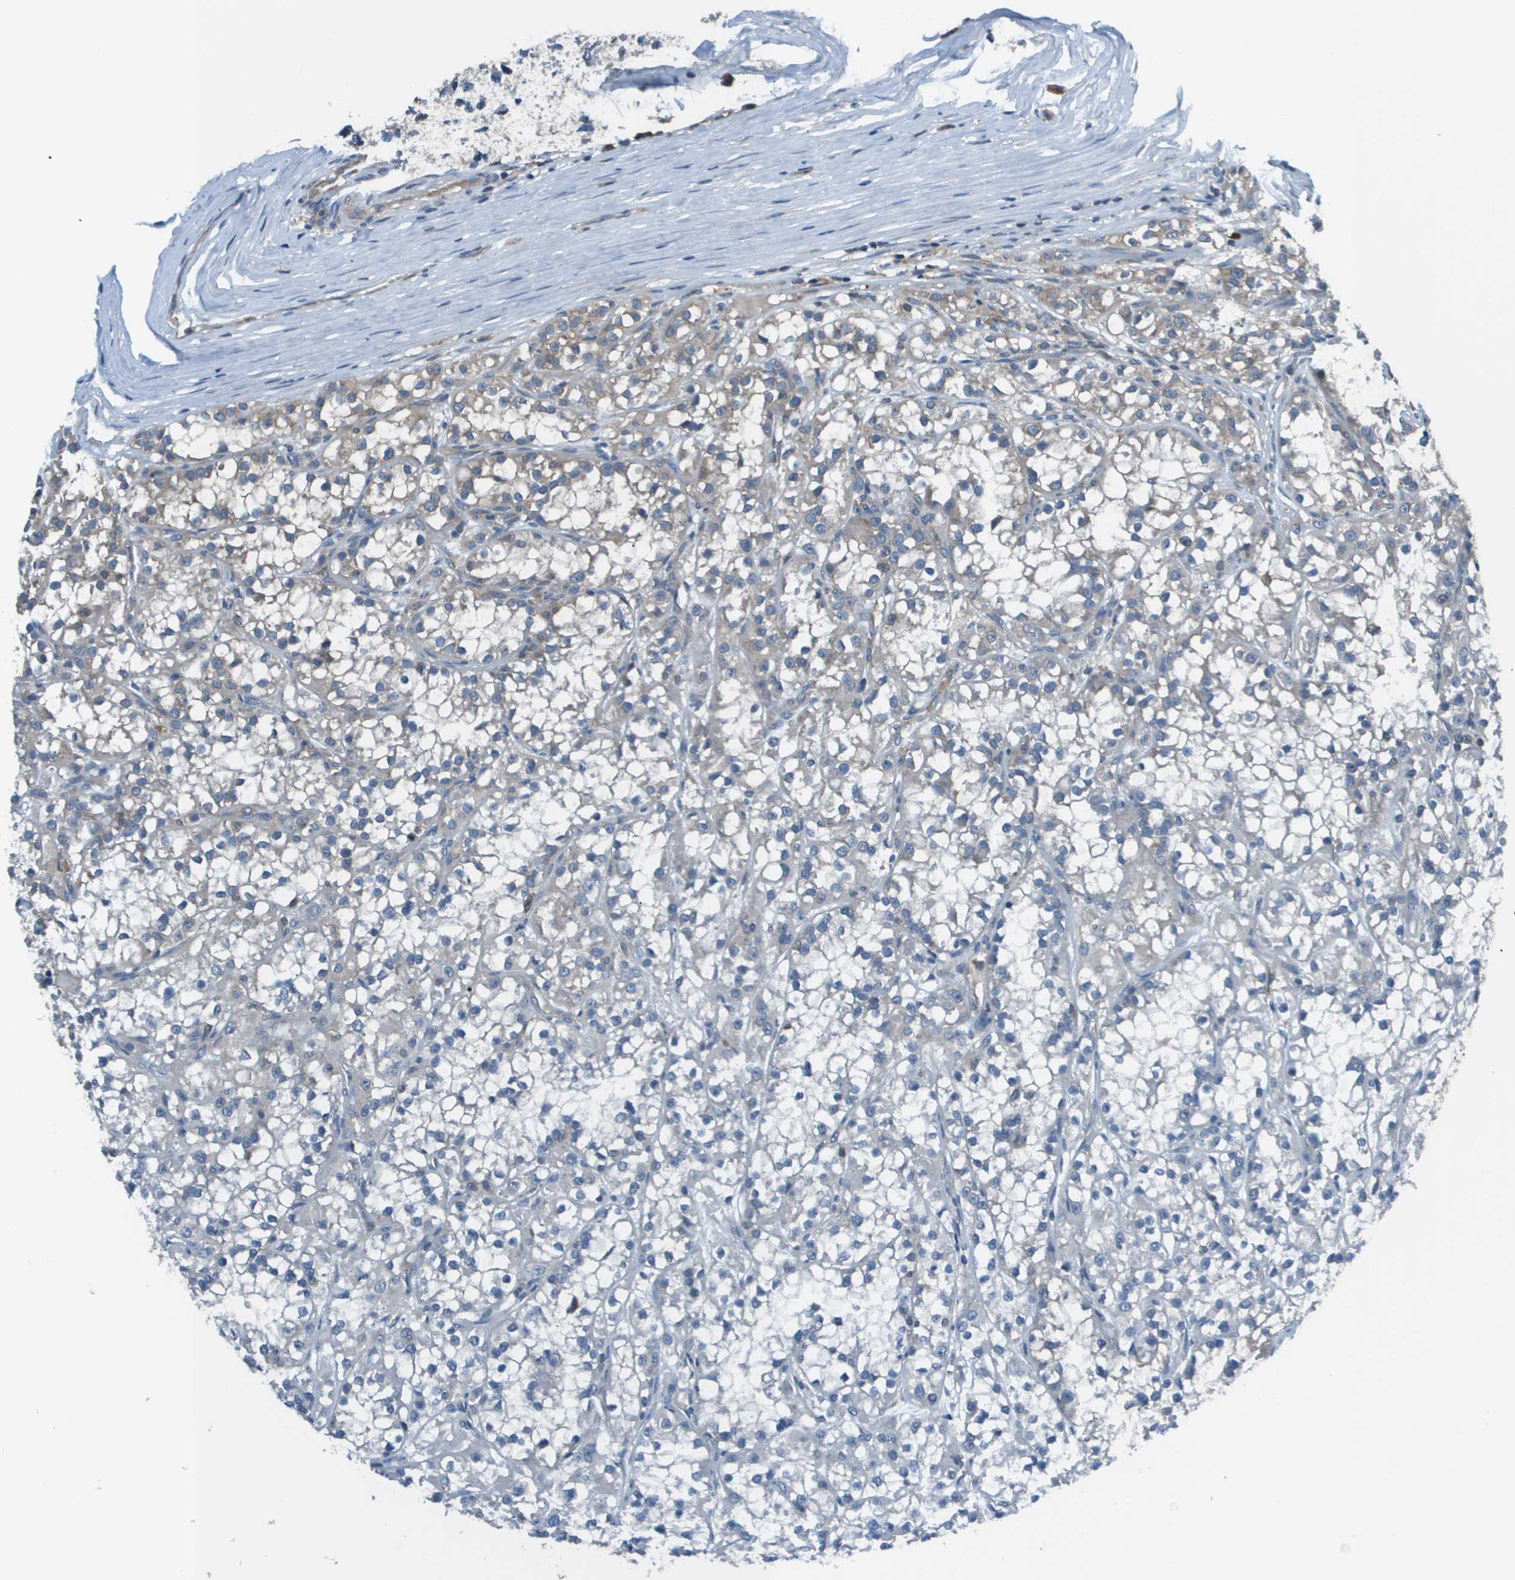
{"staining": {"intensity": "weak", "quantity": "<25%", "location": "cytoplasmic/membranous"}, "tissue": "renal cancer", "cell_type": "Tumor cells", "image_type": "cancer", "snomed": [{"axis": "morphology", "description": "Adenocarcinoma, NOS"}, {"axis": "topography", "description": "Kidney"}], "caption": "Tumor cells are negative for protein expression in human renal cancer (adenocarcinoma).", "gene": "EIF3B", "patient": {"sex": "female", "age": 52}}